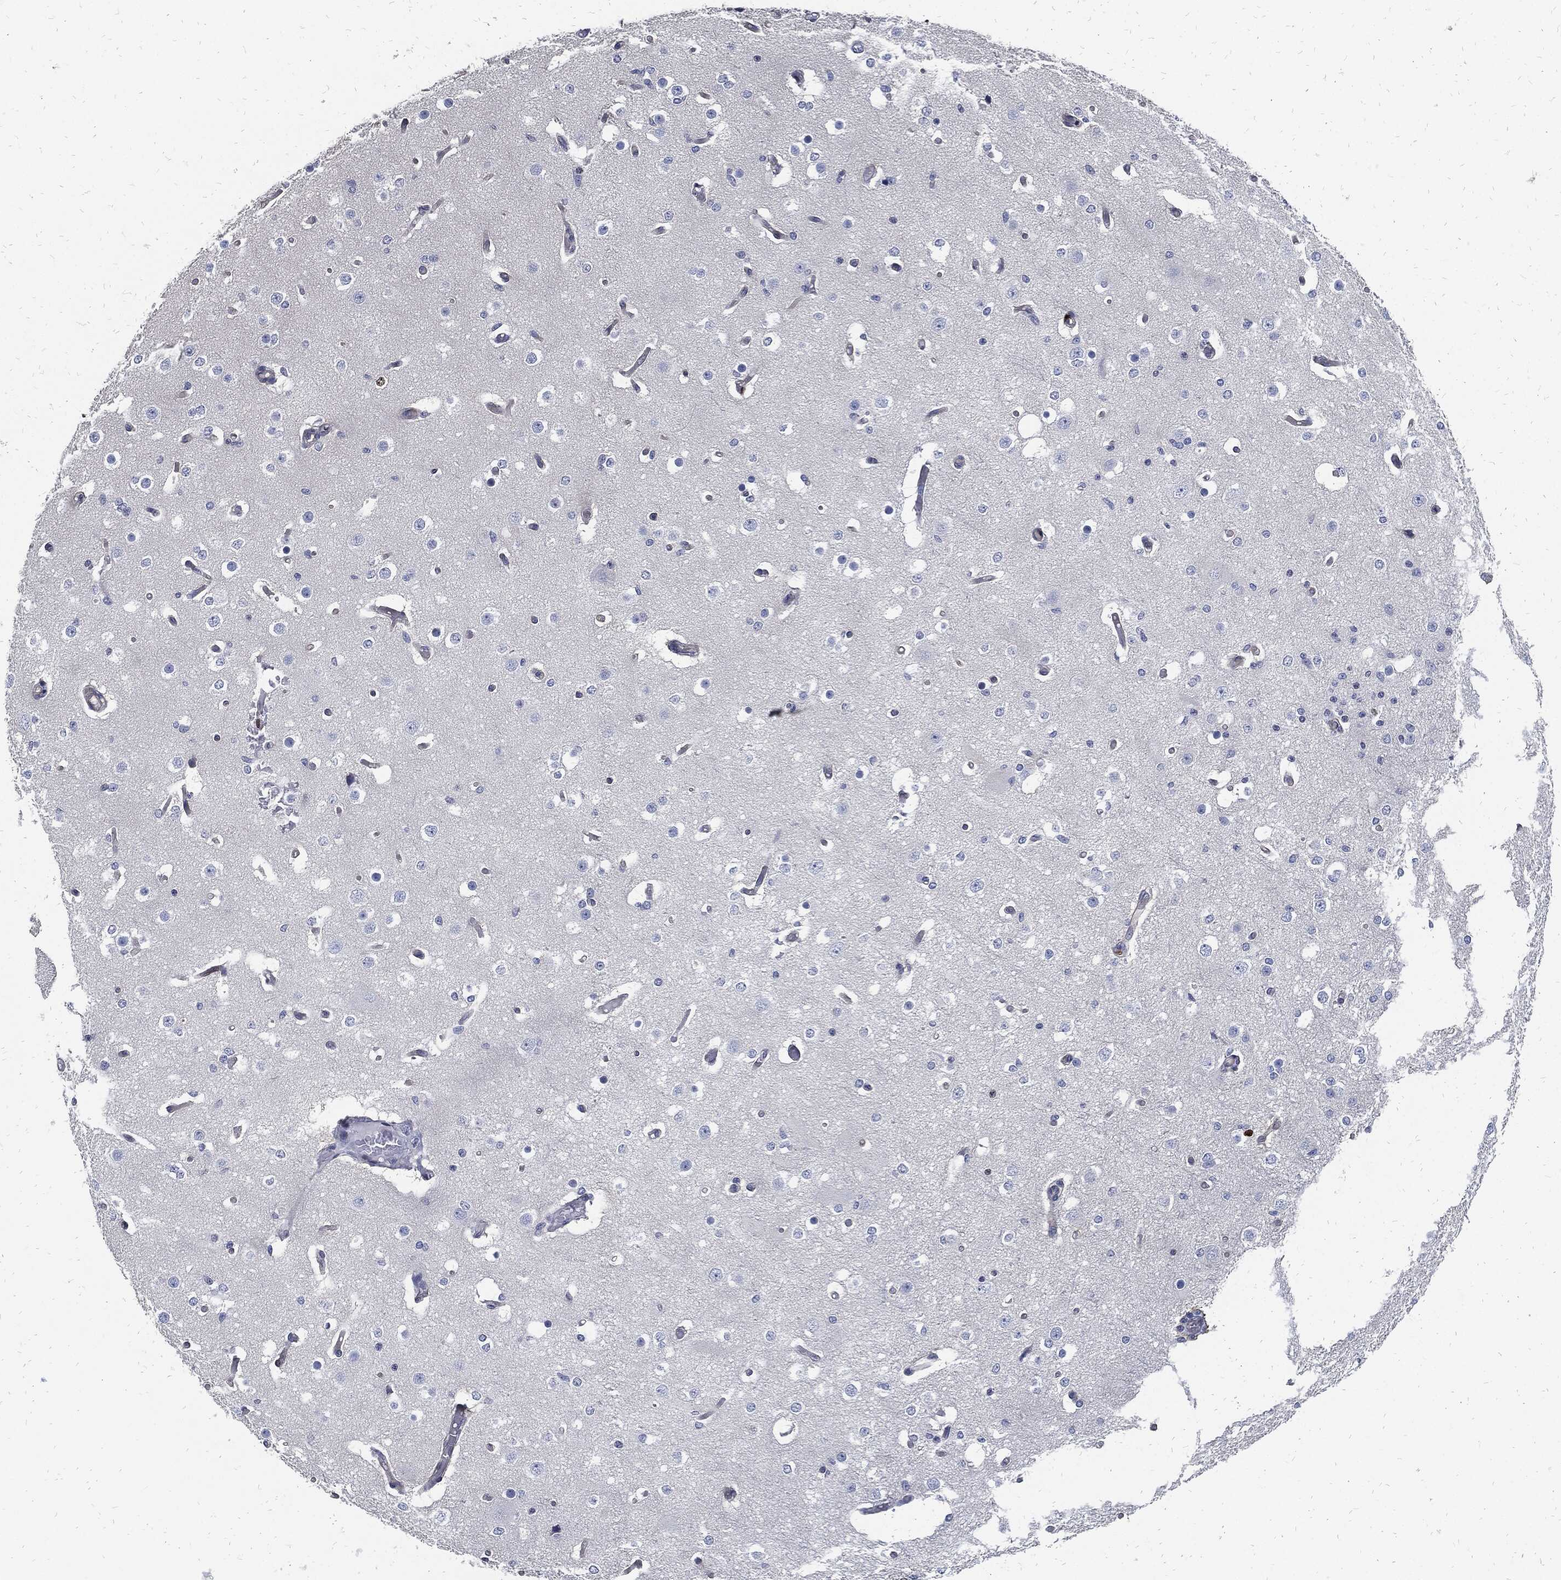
{"staining": {"intensity": "negative", "quantity": "none", "location": "none"}, "tissue": "cerebral cortex", "cell_type": "Endothelial cells", "image_type": "normal", "snomed": [{"axis": "morphology", "description": "Normal tissue, NOS"}, {"axis": "morphology", "description": "Inflammation, NOS"}, {"axis": "topography", "description": "Cerebral cortex"}], "caption": "Image shows no significant protein expression in endothelial cells of benign cerebral cortex. The staining is performed using DAB brown chromogen with nuclei counter-stained in using hematoxylin.", "gene": "MKI67", "patient": {"sex": "male", "age": 6}}